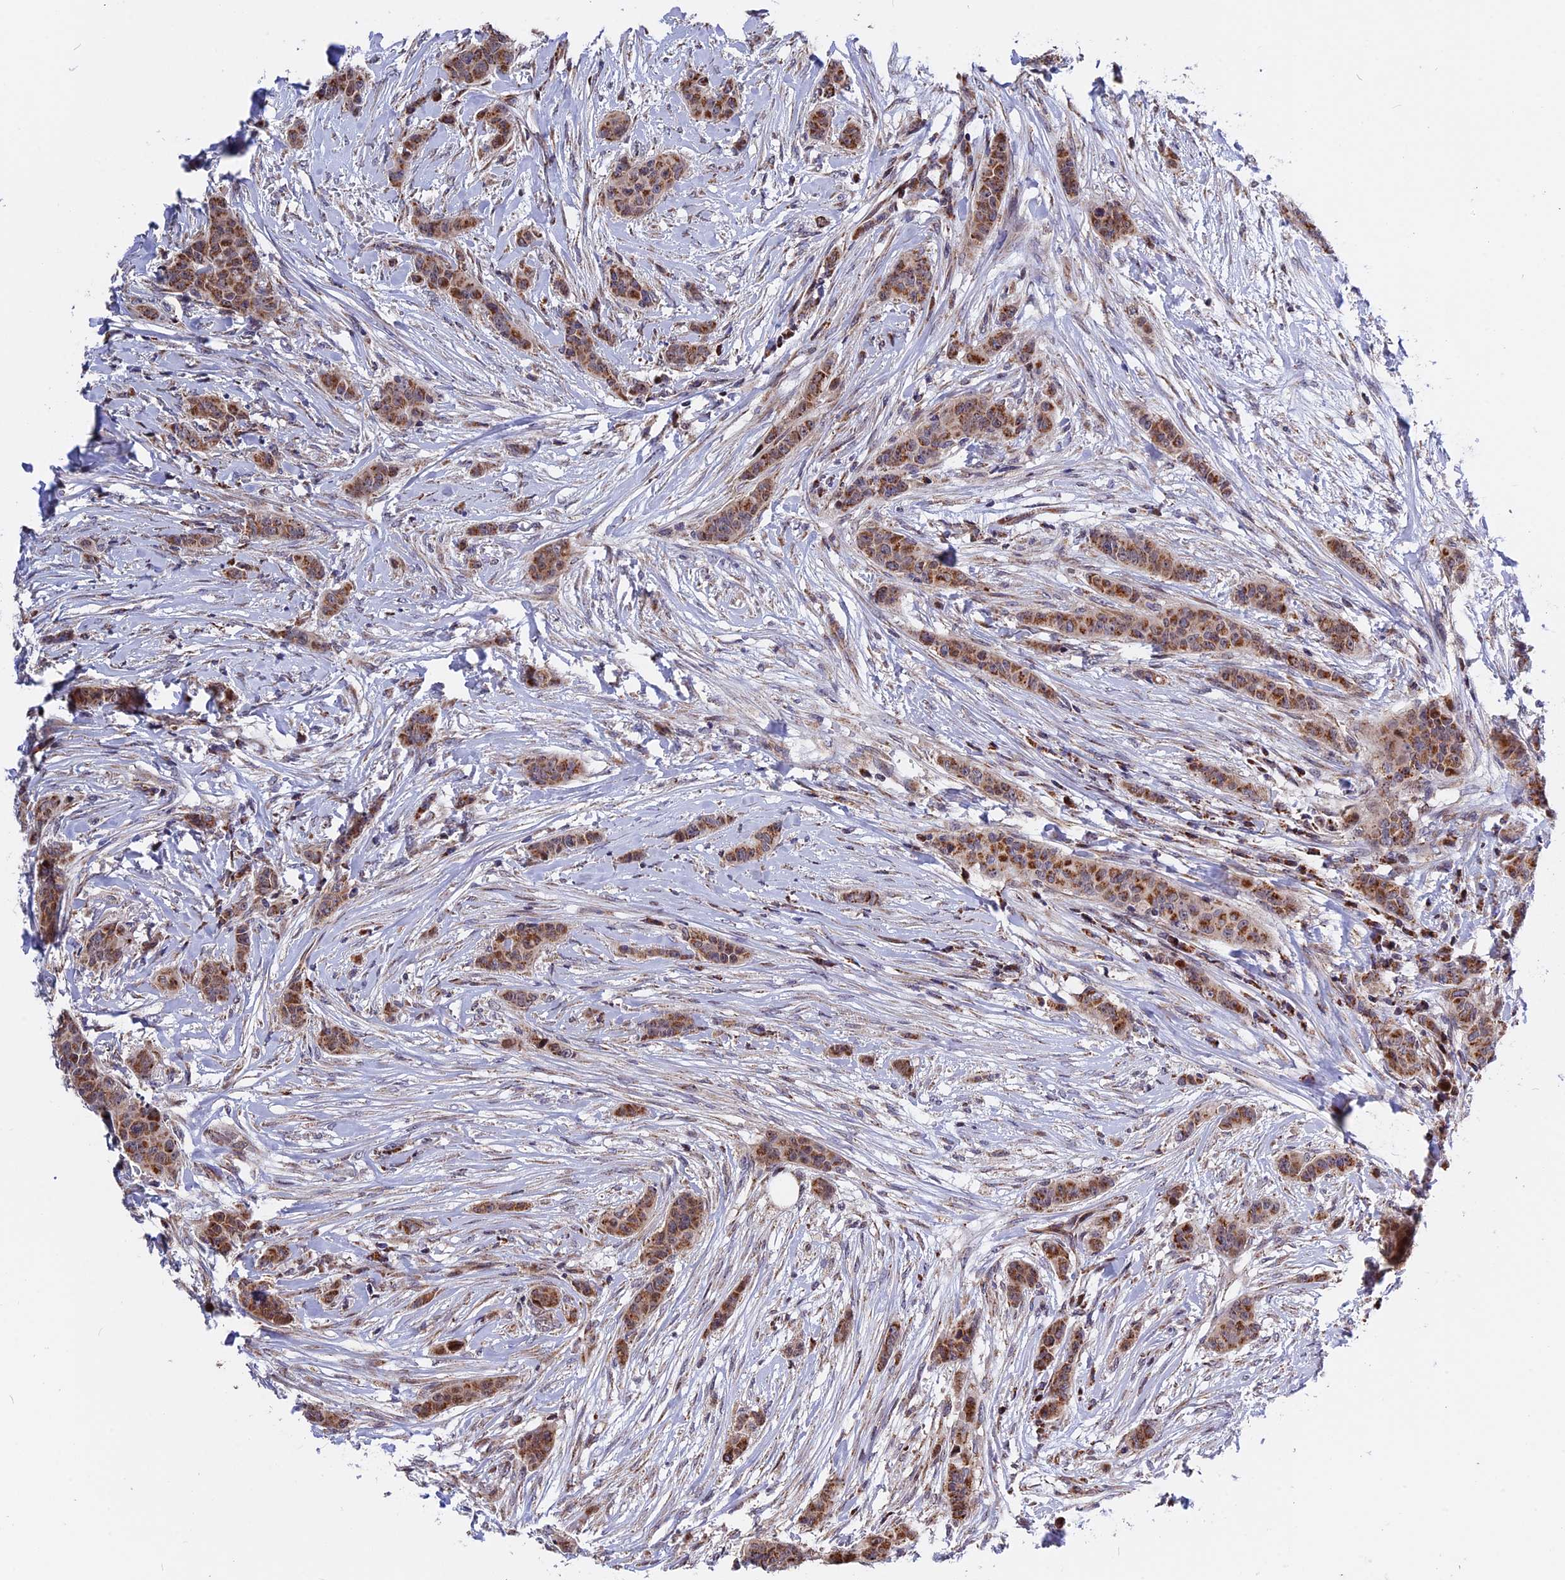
{"staining": {"intensity": "moderate", "quantity": ">75%", "location": "cytoplasmic/membranous"}, "tissue": "breast cancer", "cell_type": "Tumor cells", "image_type": "cancer", "snomed": [{"axis": "morphology", "description": "Duct carcinoma"}, {"axis": "topography", "description": "Breast"}], "caption": "A brown stain labels moderate cytoplasmic/membranous positivity of a protein in breast cancer tumor cells.", "gene": "FAM174C", "patient": {"sex": "female", "age": 40}}